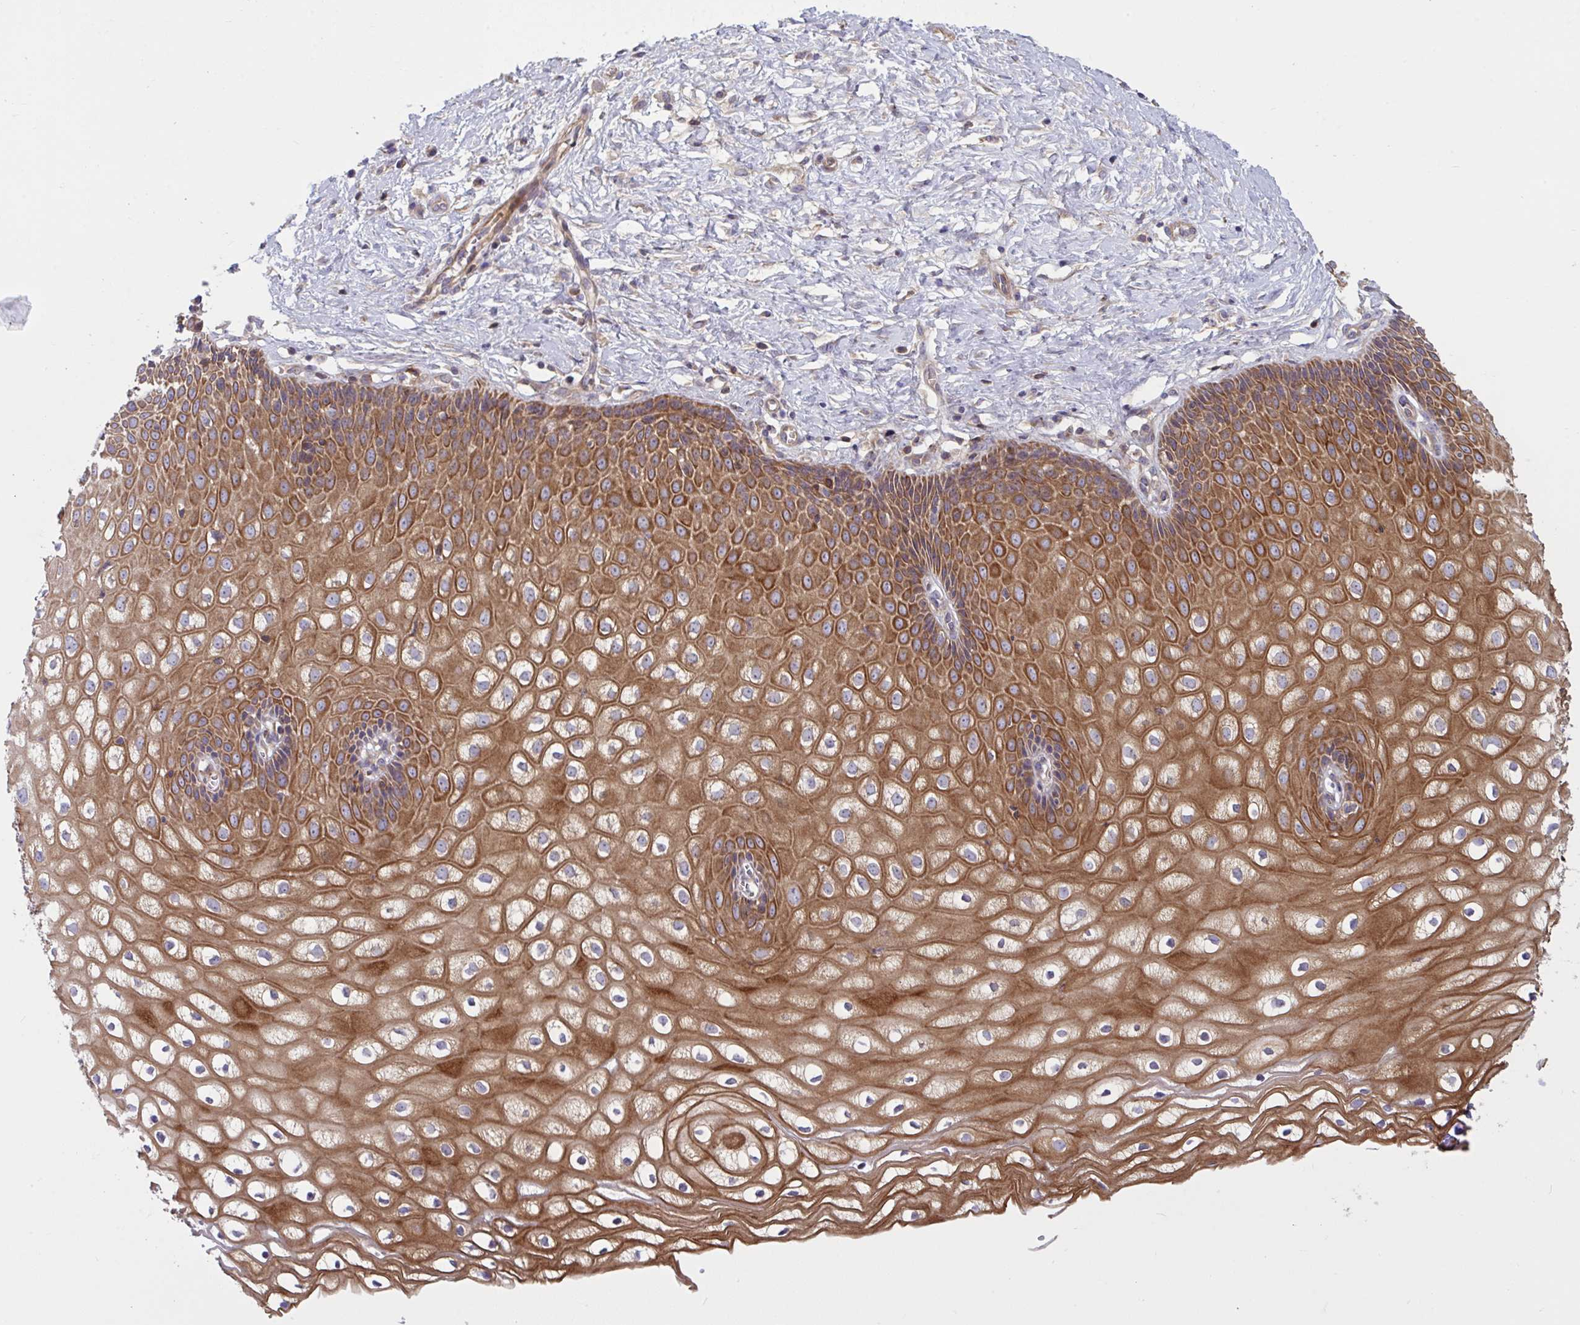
{"staining": {"intensity": "moderate", "quantity": ">75%", "location": "cytoplasmic/membranous"}, "tissue": "cervix", "cell_type": "Glandular cells", "image_type": "normal", "snomed": [{"axis": "morphology", "description": "Normal tissue, NOS"}, {"axis": "topography", "description": "Cervix"}], "caption": "Immunohistochemical staining of benign human cervix displays medium levels of moderate cytoplasmic/membranous positivity in about >75% of glandular cells.", "gene": "TANK", "patient": {"sex": "female", "age": 36}}